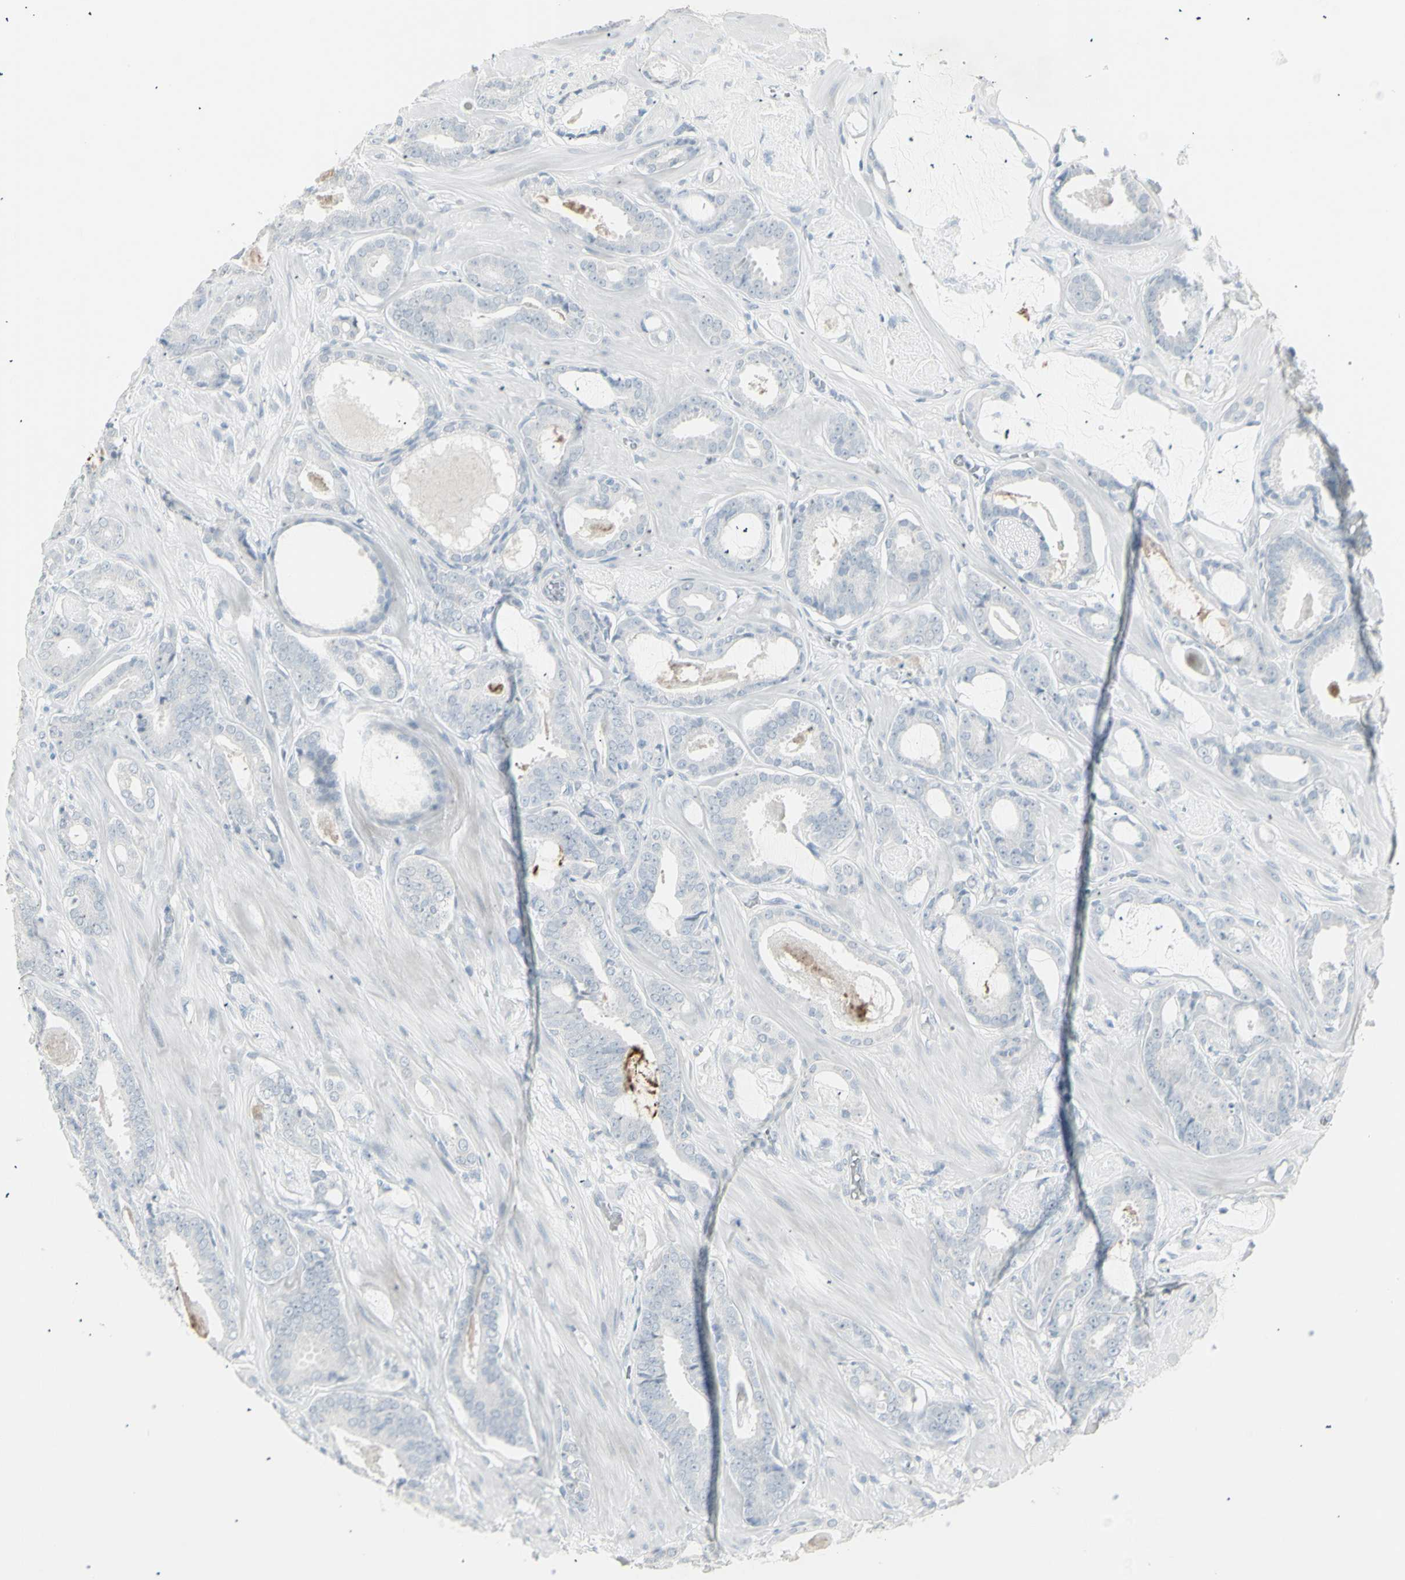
{"staining": {"intensity": "negative", "quantity": "none", "location": "none"}, "tissue": "prostate cancer", "cell_type": "Tumor cells", "image_type": "cancer", "snomed": [{"axis": "morphology", "description": "Adenocarcinoma, Low grade"}, {"axis": "topography", "description": "Prostate"}], "caption": "Immunohistochemistry (IHC) of prostate cancer demonstrates no positivity in tumor cells.", "gene": "YBX2", "patient": {"sex": "male", "age": 53}}